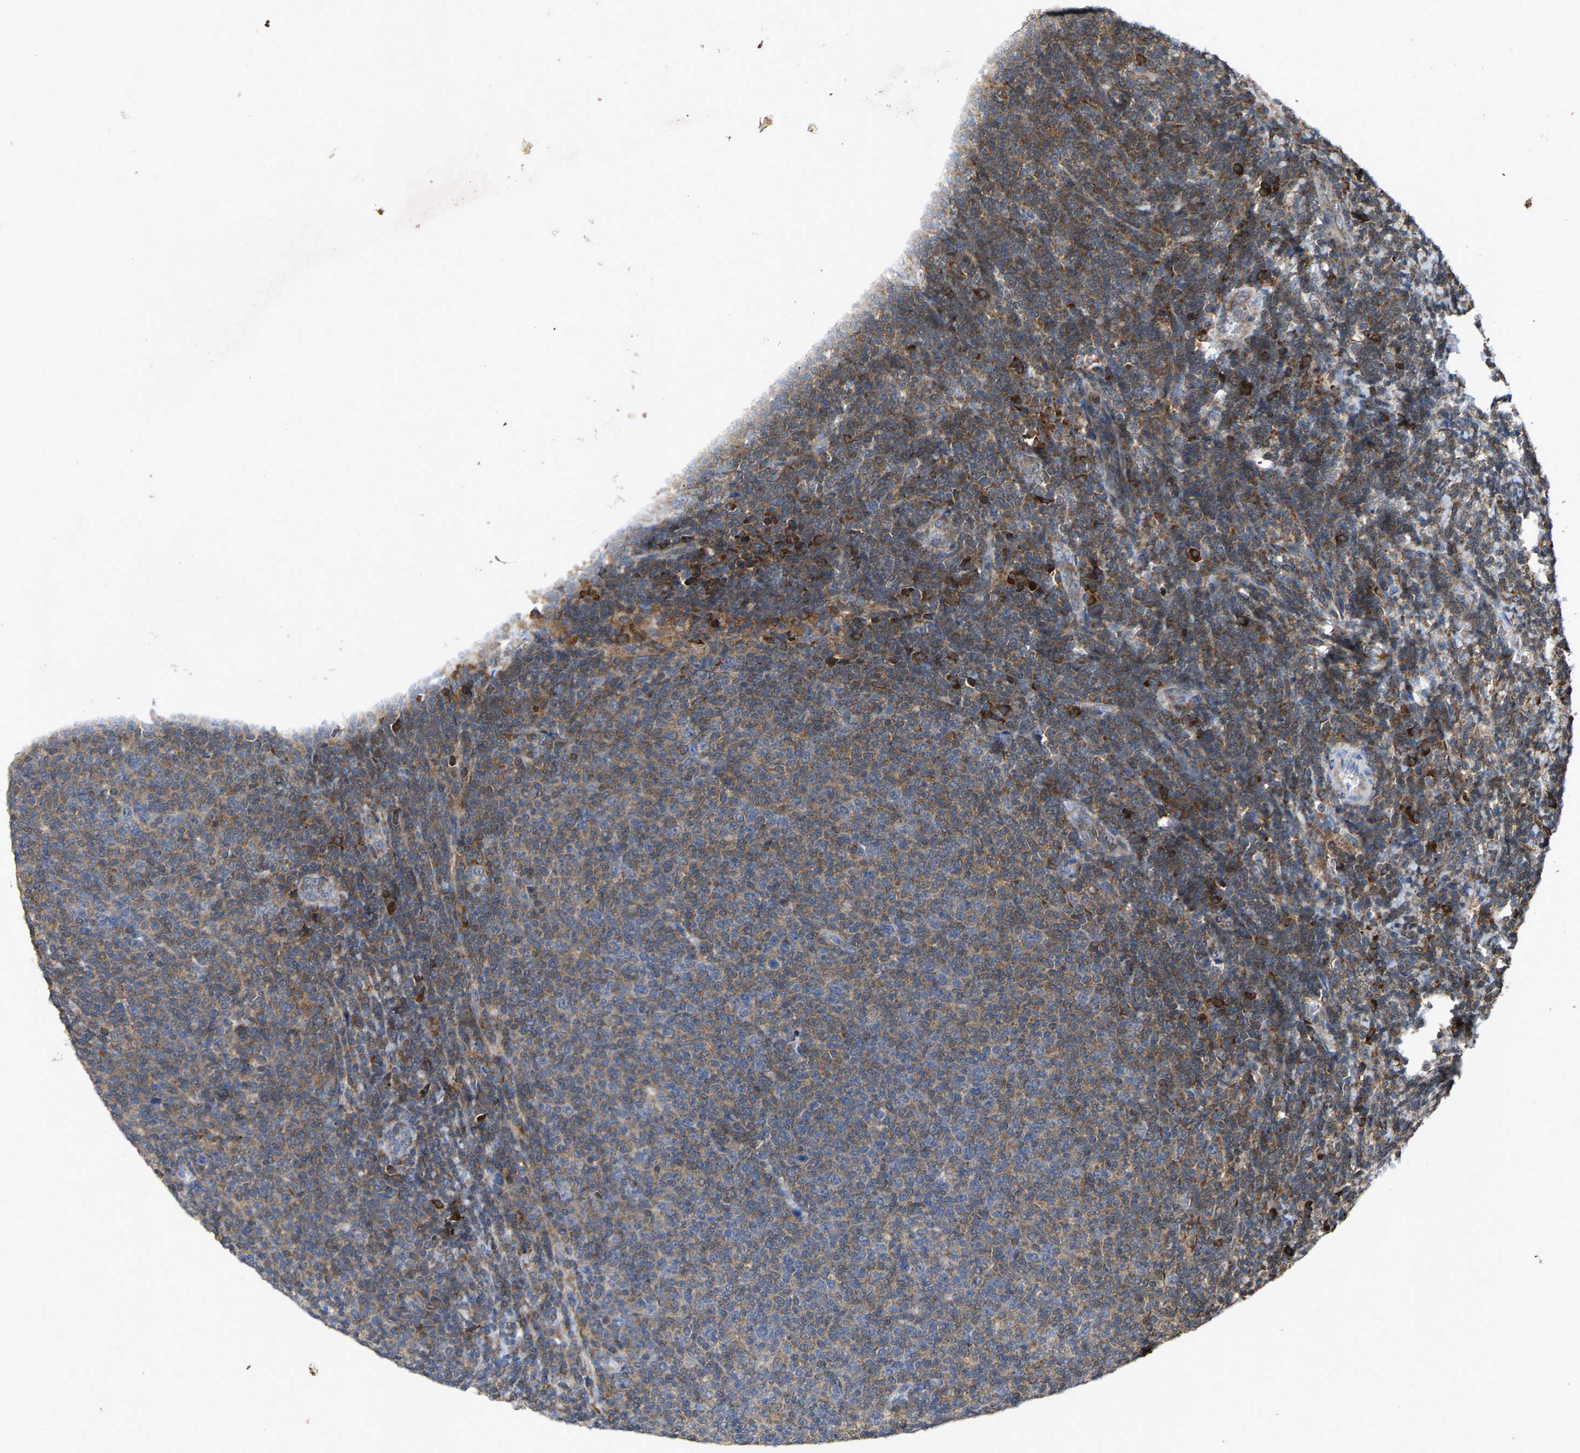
{"staining": {"intensity": "weak", "quantity": ">75%", "location": "cytoplasmic/membranous"}, "tissue": "lymphoma", "cell_type": "Tumor cells", "image_type": "cancer", "snomed": [{"axis": "morphology", "description": "Malignant lymphoma, non-Hodgkin's type, Low grade"}, {"axis": "topography", "description": "Lymph node"}], "caption": "Protein staining exhibits weak cytoplasmic/membranous expression in approximately >75% of tumor cells in malignant lymphoma, non-Hodgkin's type (low-grade). (DAB IHC, brown staining for protein, blue staining for nuclei).", "gene": "FGD3", "patient": {"sex": "male", "age": 66}}